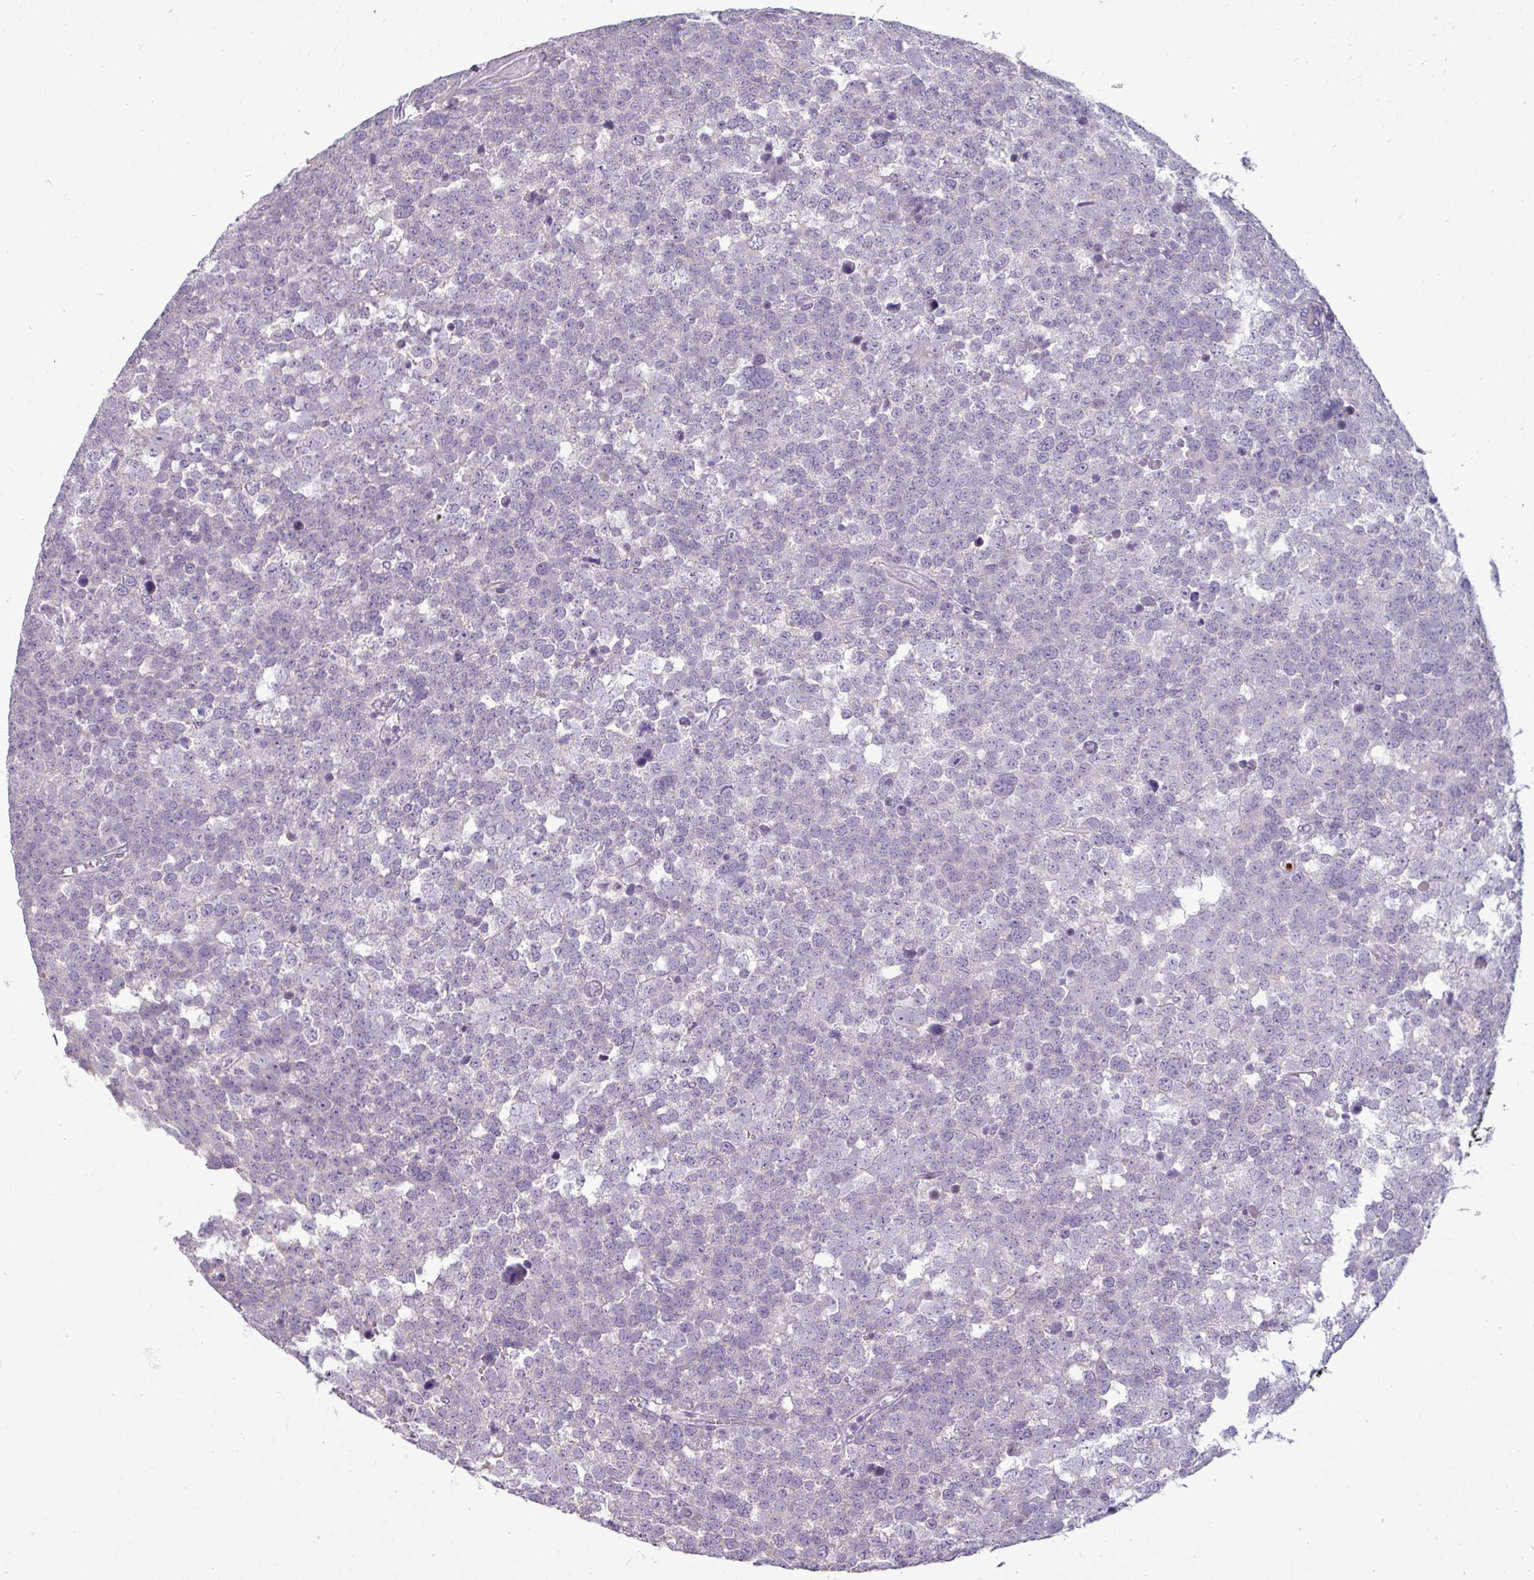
{"staining": {"intensity": "negative", "quantity": "none", "location": "none"}, "tissue": "testis cancer", "cell_type": "Tumor cells", "image_type": "cancer", "snomed": [{"axis": "morphology", "description": "Seminoma, NOS"}, {"axis": "topography", "description": "Testis"}], "caption": "Protein analysis of seminoma (testis) displays no significant staining in tumor cells.", "gene": "TRIM39", "patient": {"sex": "male", "age": 71}}